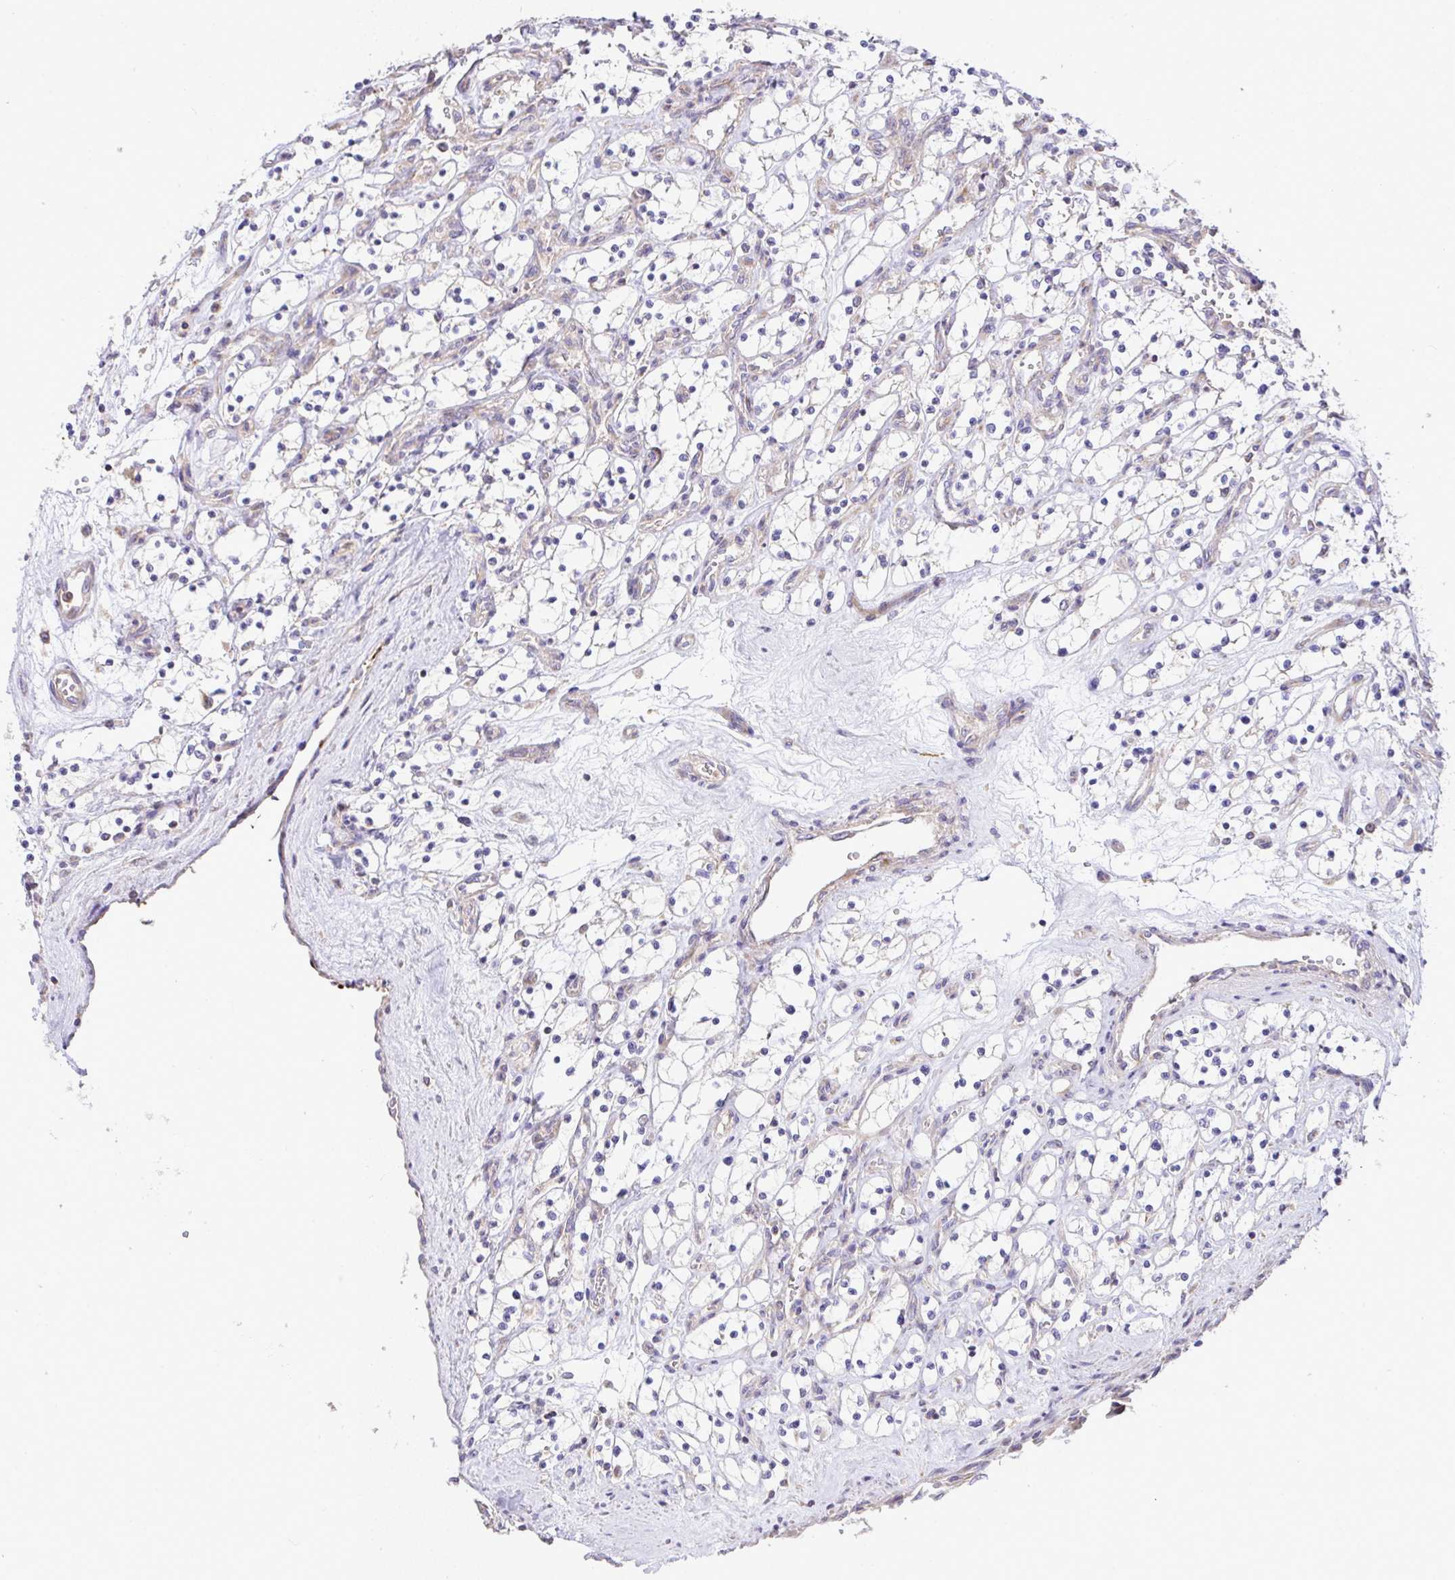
{"staining": {"intensity": "negative", "quantity": "none", "location": "none"}, "tissue": "renal cancer", "cell_type": "Tumor cells", "image_type": "cancer", "snomed": [{"axis": "morphology", "description": "Adenocarcinoma, NOS"}, {"axis": "topography", "description": "Kidney"}], "caption": "IHC of human renal cancer (adenocarcinoma) demonstrates no positivity in tumor cells. (DAB (3,3'-diaminobenzidine) immunohistochemistry, high magnification).", "gene": "GRID2", "patient": {"sex": "female", "age": 69}}